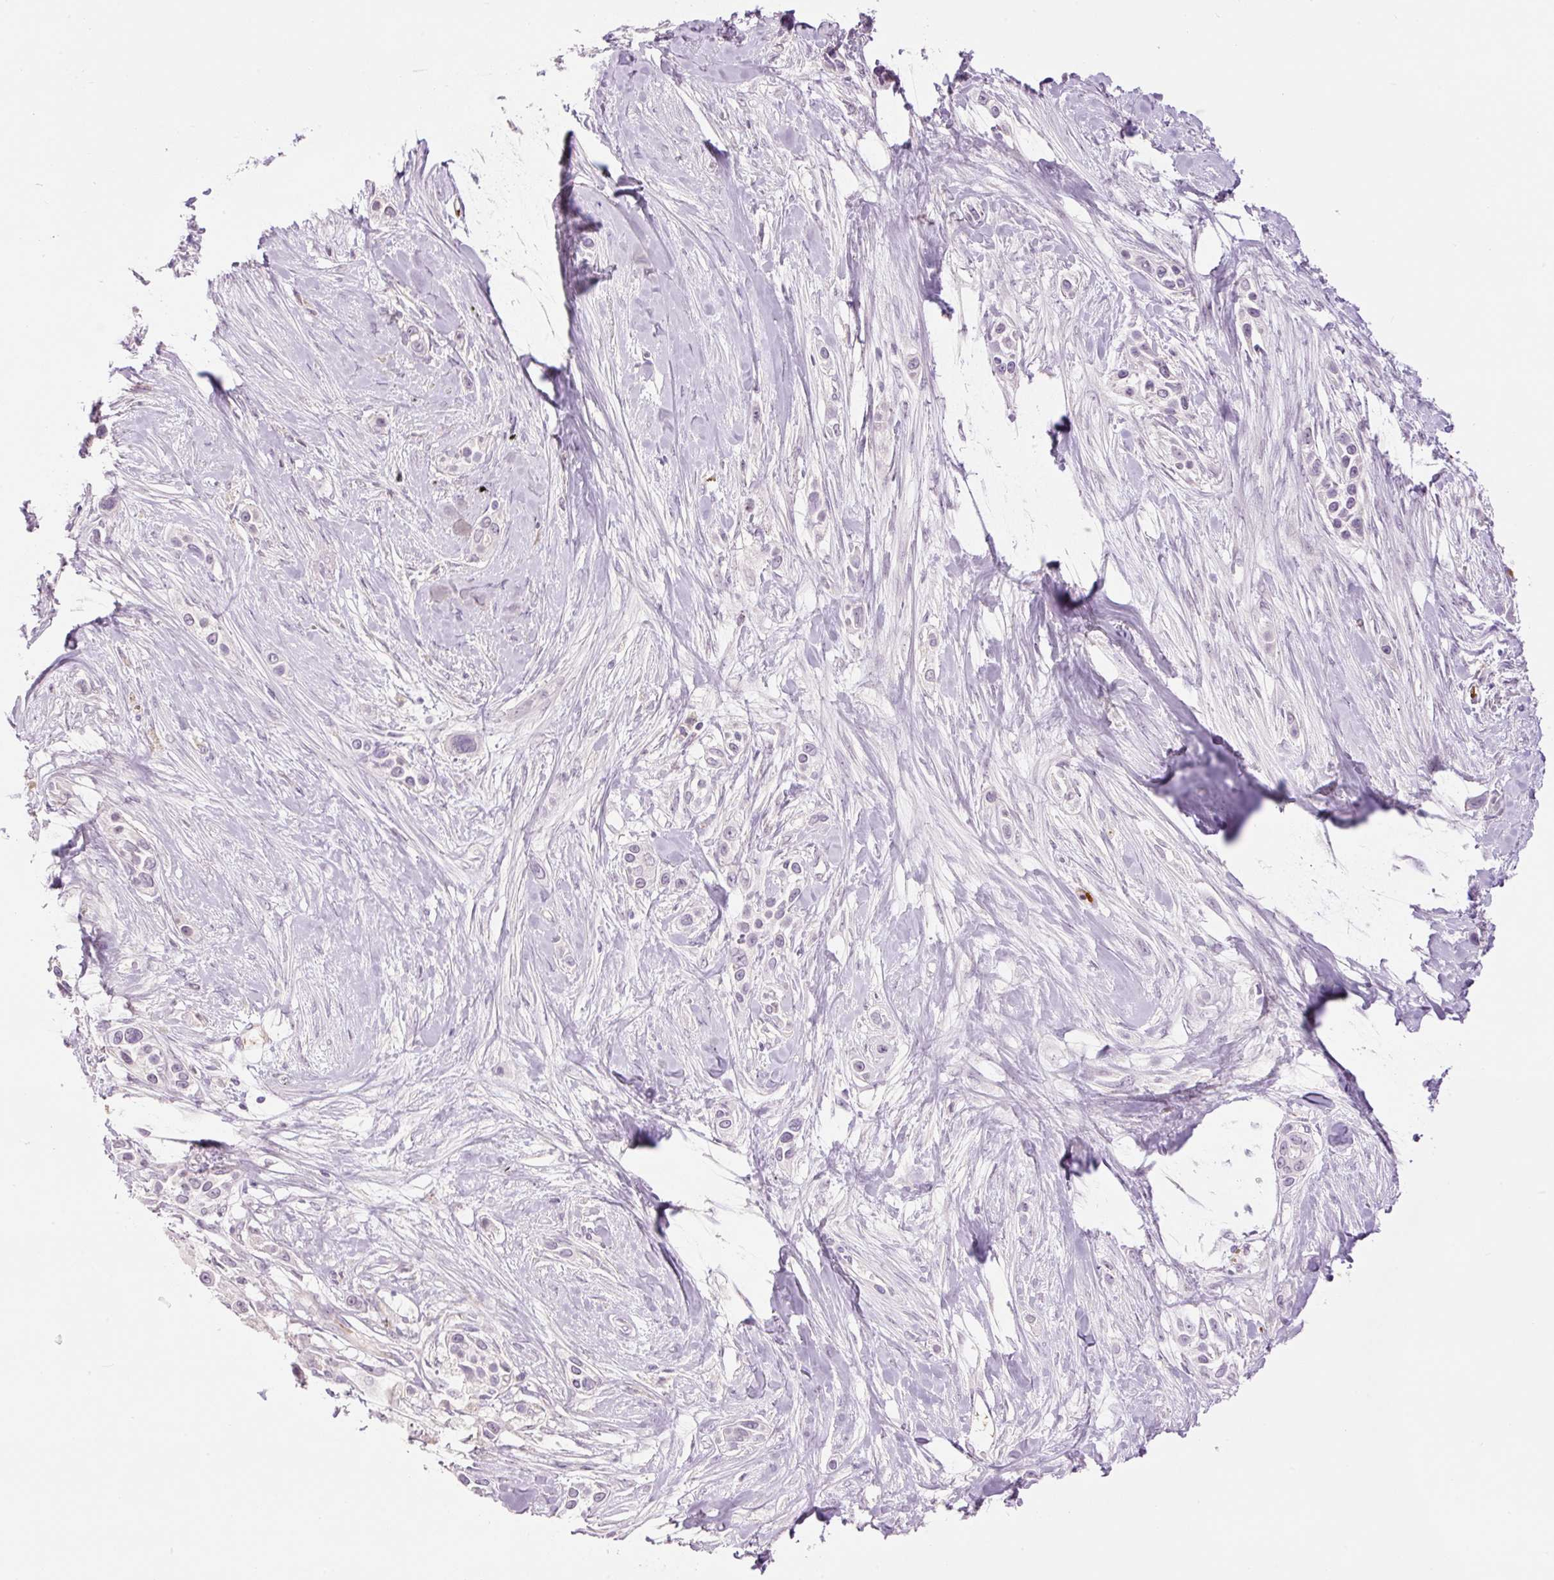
{"staining": {"intensity": "negative", "quantity": "none", "location": "none"}, "tissue": "skin cancer", "cell_type": "Tumor cells", "image_type": "cancer", "snomed": [{"axis": "morphology", "description": "Squamous cell carcinoma, NOS"}, {"axis": "topography", "description": "Skin"}], "caption": "Immunohistochemistry of skin squamous cell carcinoma exhibits no staining in tumor cells.", "gene": "LY6G6D", "patient": {"sex": "female", "age": 69}}